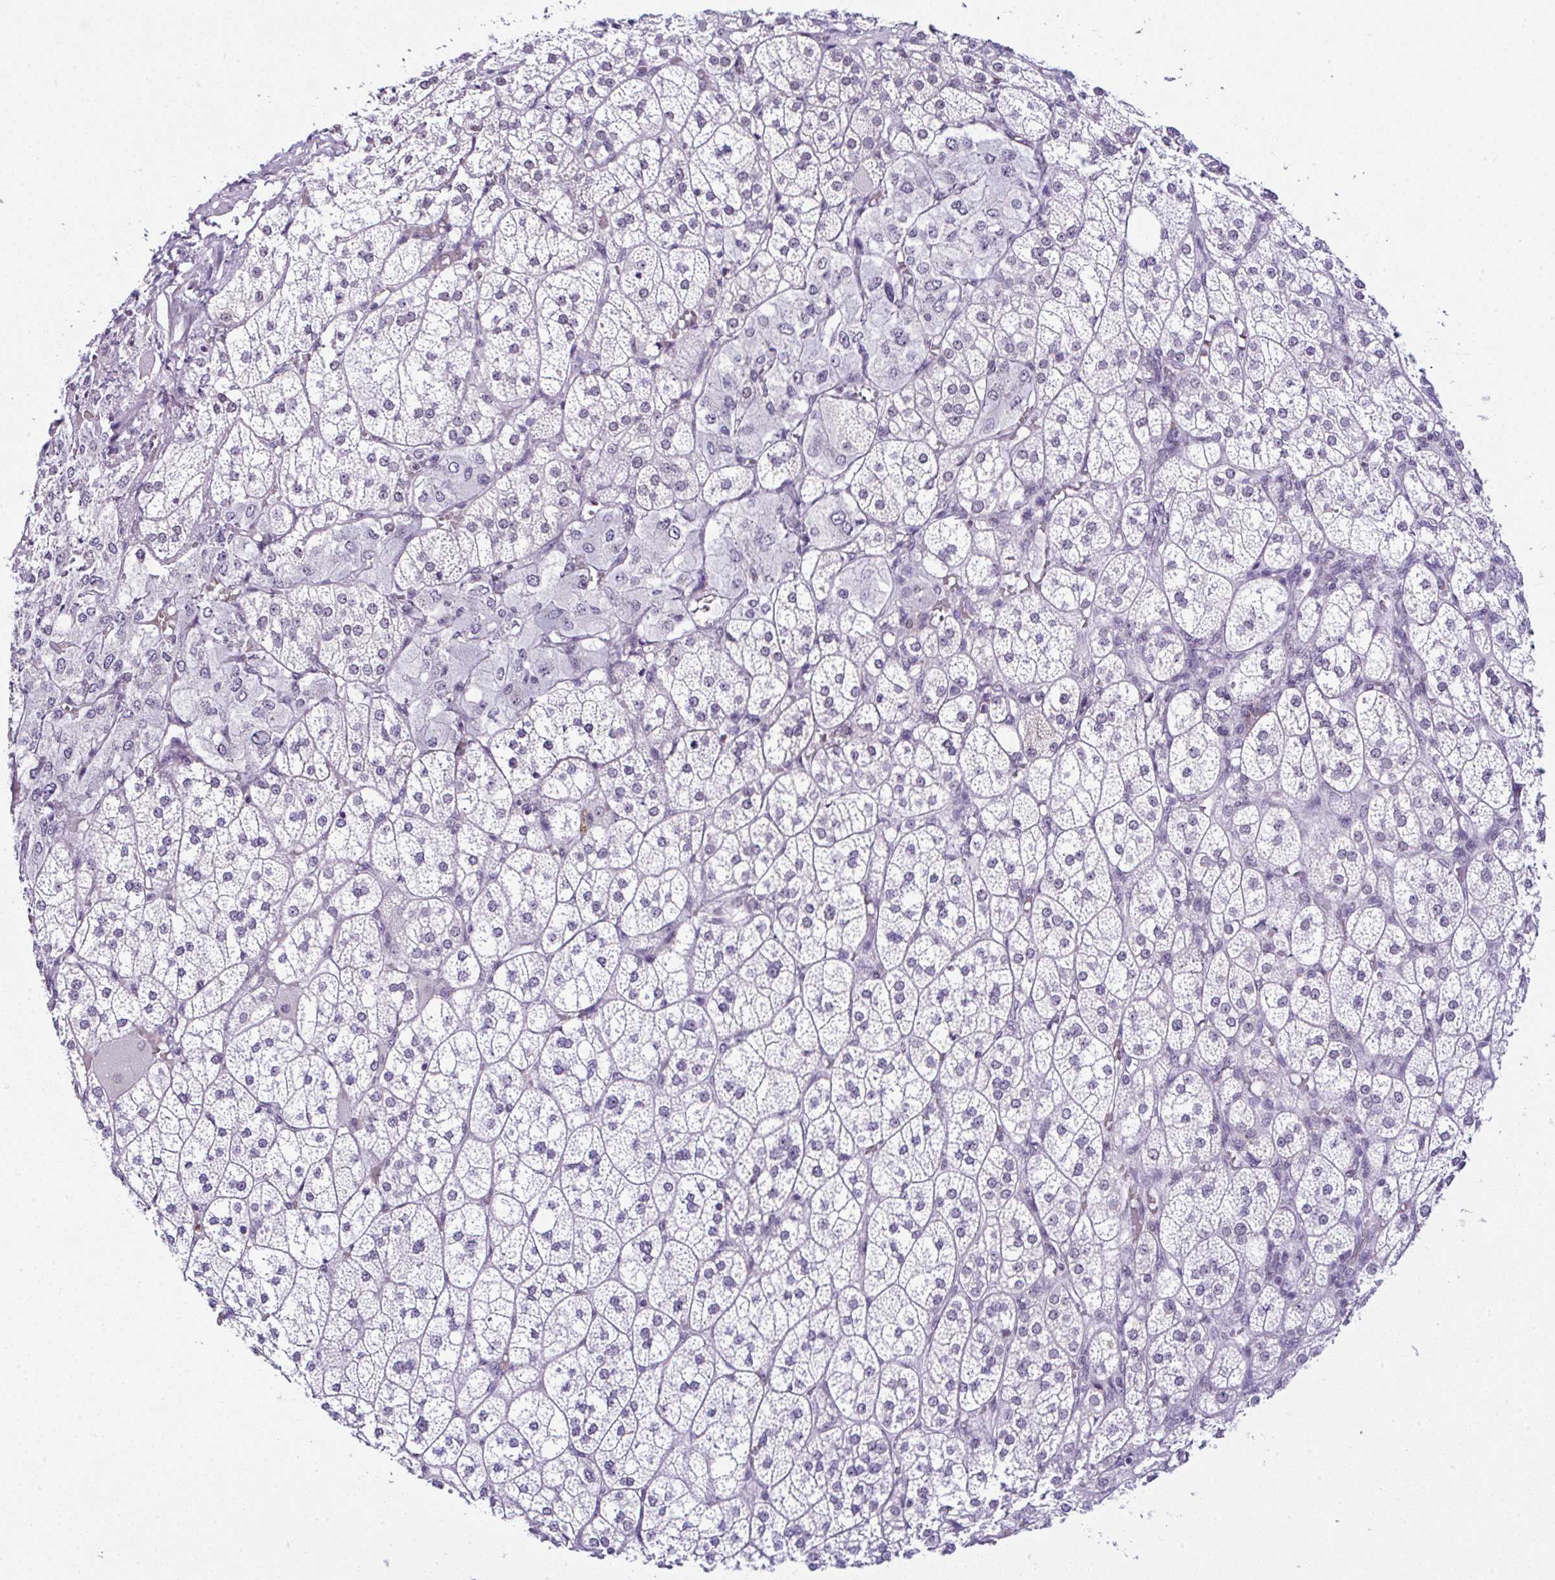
{"staining": {"intensity": "moderate", "quantity": "25%-75%", "location": "nuclear"}, "tissue": "adrenal gland", "cell_type": "Glandular cells", "image_type": "normal", "snomed": [{"axis": "morphology", "description": "Normal tissue, NOS"}, {"axis": "topography", "description": "Adrenal gland"}], "caption": "IHC photomicrograph of benign adrenal gland: adrenal gland stained using immunohistochemistry reveals medium levels of moderate protein expression localized specifically in the nuclear of glandular cells, appearing as a nuclear brown color.", "gene": "PTPN2", "patient": {"sex": "female", "age": 60}}